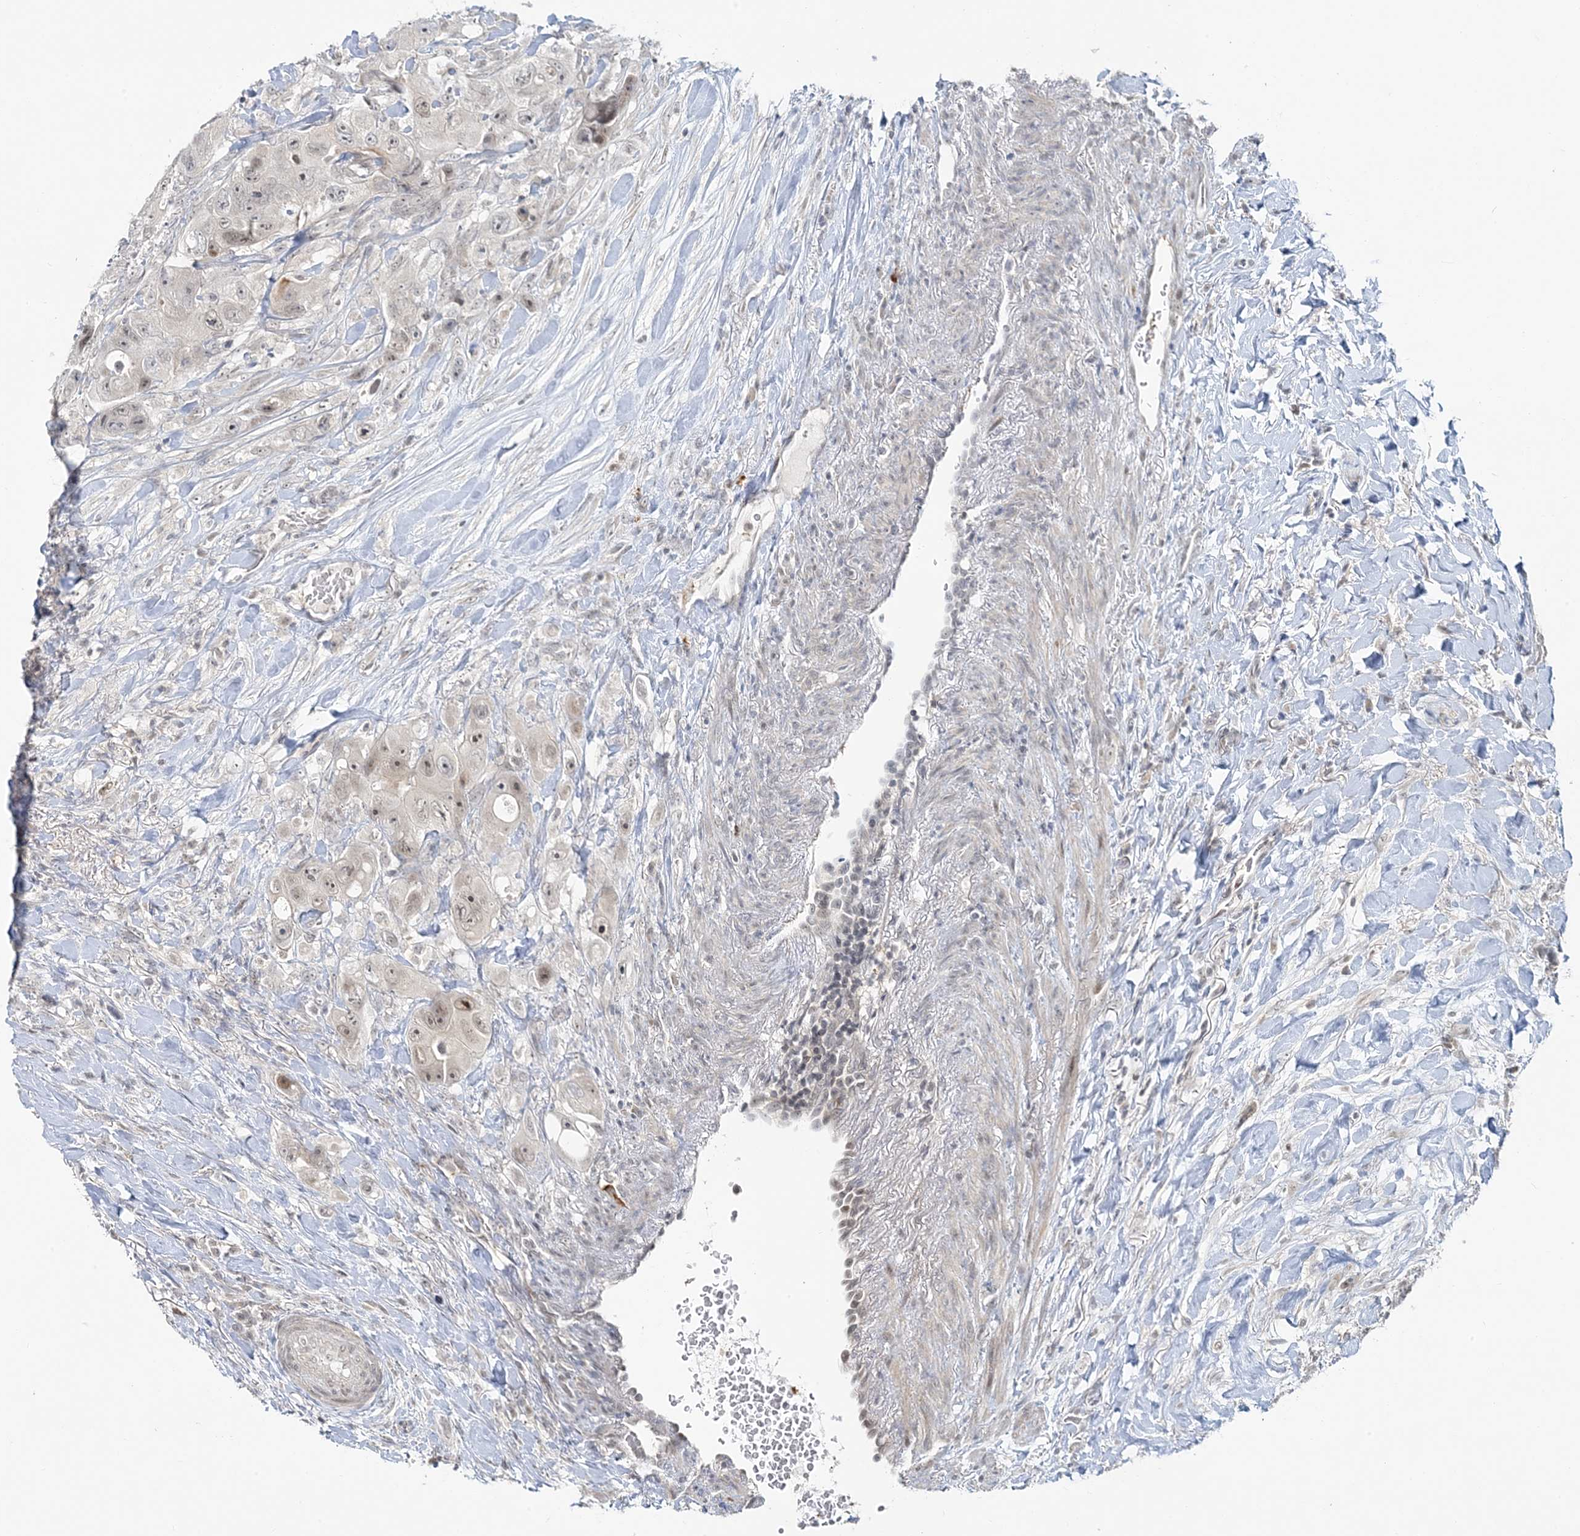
{"staining": {"intensity": "moderate", "quantity": ">75%", "location": "nuclear"}, "tissue": "colorectal cancer", "cell_type": "Tumor cells", "image_type": "cancer", "snomed": [{"axis": "morphology", "description": "Adenocarcinoma, NOS"}, {"axis": "topography", "description": "Colon"}], "caption": "About >75% of tumor cells in human colorectal cancer show moderate nuclear protein staining as visualized by brown immunohistochemical staining.", "gene": "LEXM", "patient": {"sex": "female", "age": 46}}